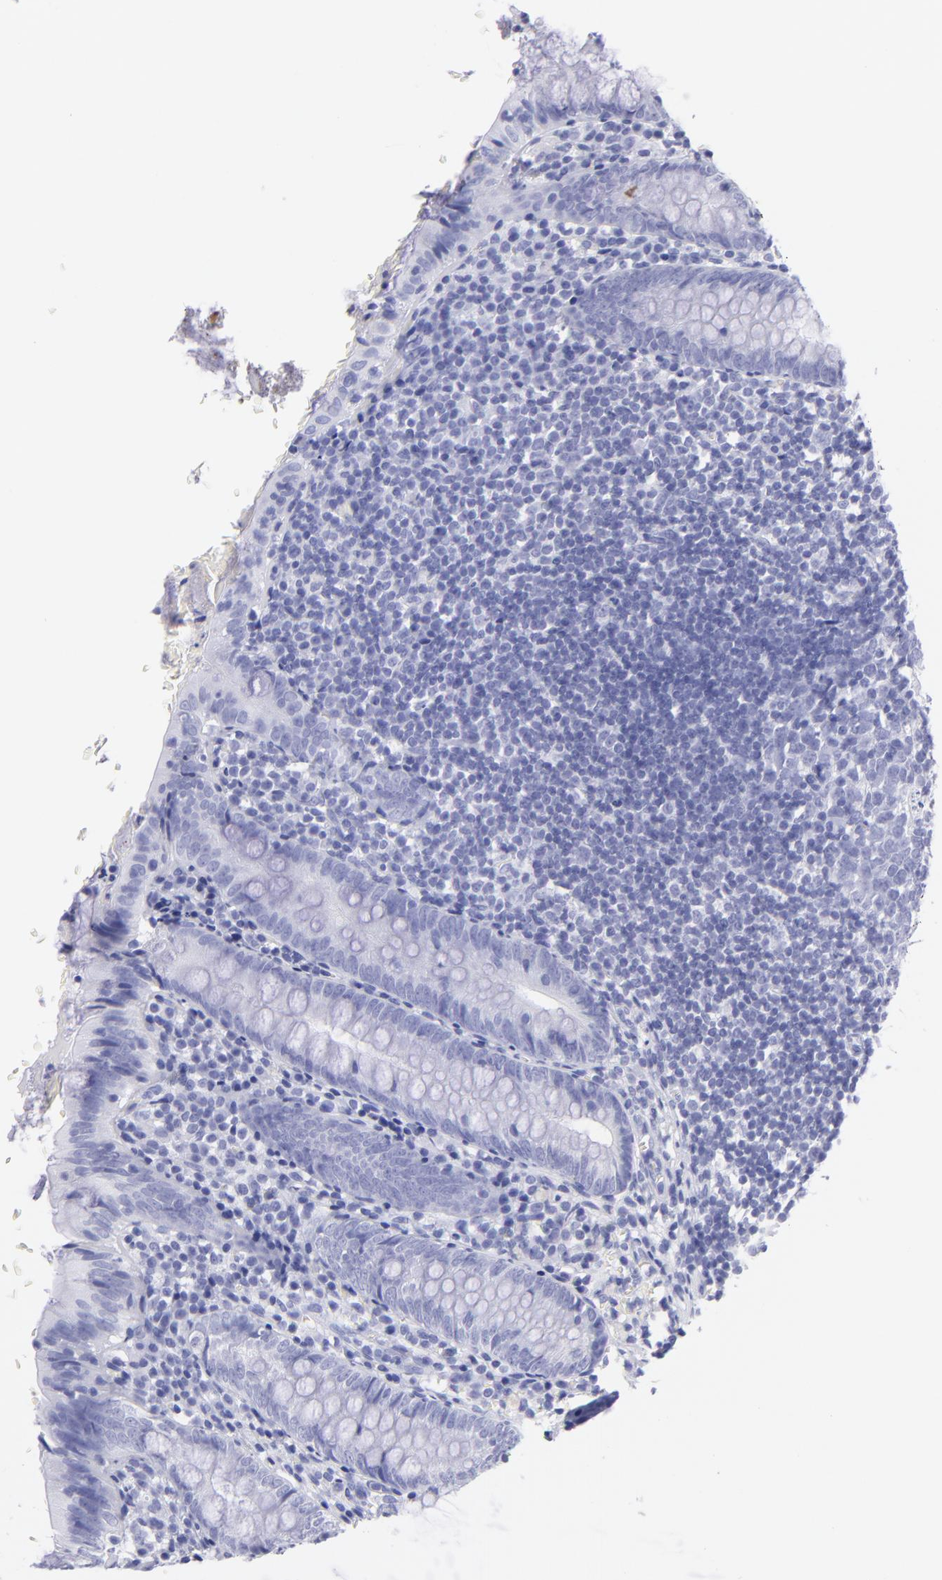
{"staining": {"intensity": "negative", "quantity": "none", "location": "none"}, "tissue": "appendix", "cell_type": "Glandular cells", "image_type": "normal", "snomed": [{"axis": "morphology", "description": "Normal tissue, NOS"}, {"axis": "topography", "description": "Appendix"}], "caption": "Immunohistochemical staining of unremarkable appendix exhibits no significant staining in glandular cells.", "gene": "PIP", "patient": {"sex": "female", "age": 10}}